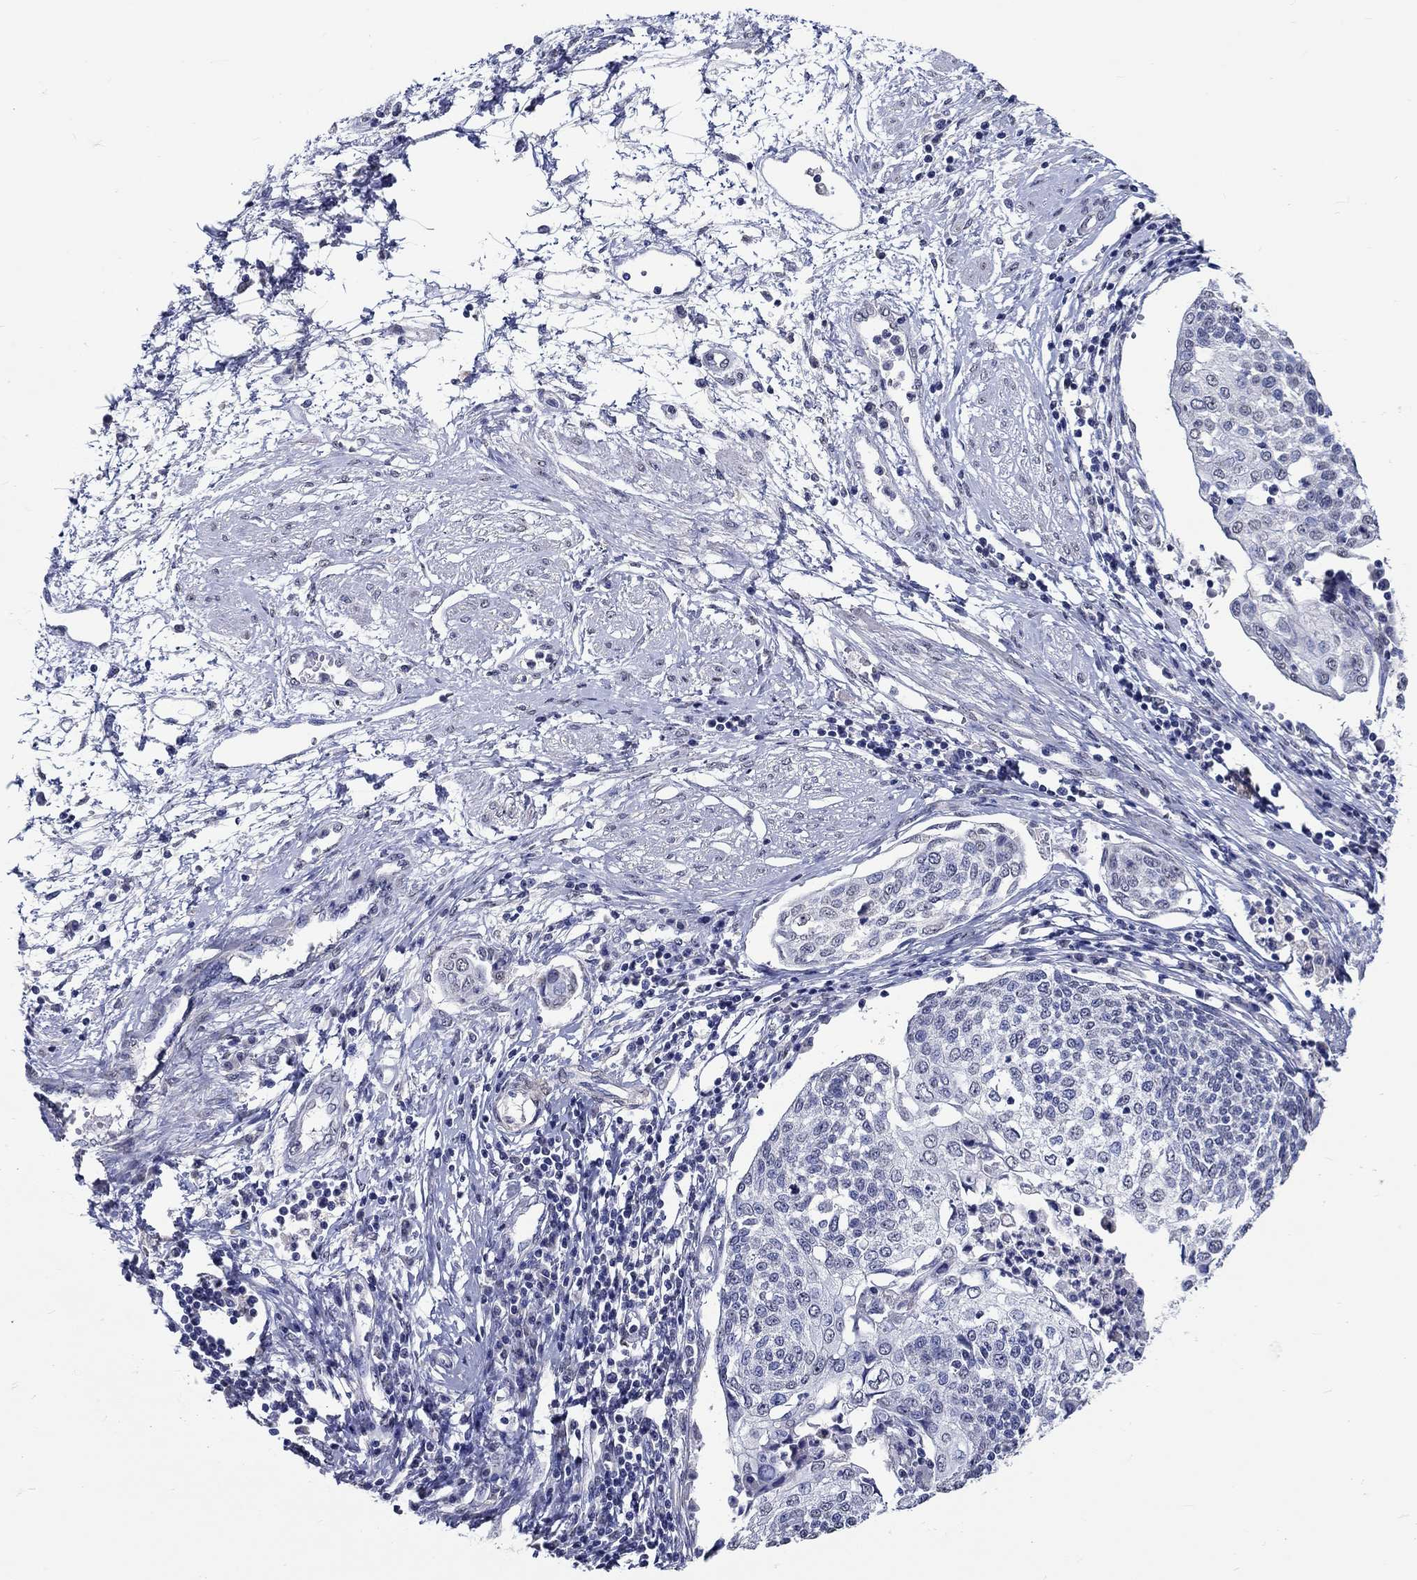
{"staining": {"intensity": "negative", "quantity": "none", "location": "none"}, "tissue": "cervical cancer", "cell_type": "Tumor cells", "image_type": "cancer", "snomed": [{"axis": "morphology", "description": "Squamous cell carcinoma, NOS"}, {"axis": "topography", "description": "Cervix"}], "caption": "A high-resolution histopathology image shows immunohistochemistry staining of cervical cancer (squamous cell carcinoma), which demonstrates no significant staining in tumor cells. (DAB immunohistochemistry (IHC), high magnification).", "gene": "PDE1B", "patient": {"sex": "female", "age": 34}}